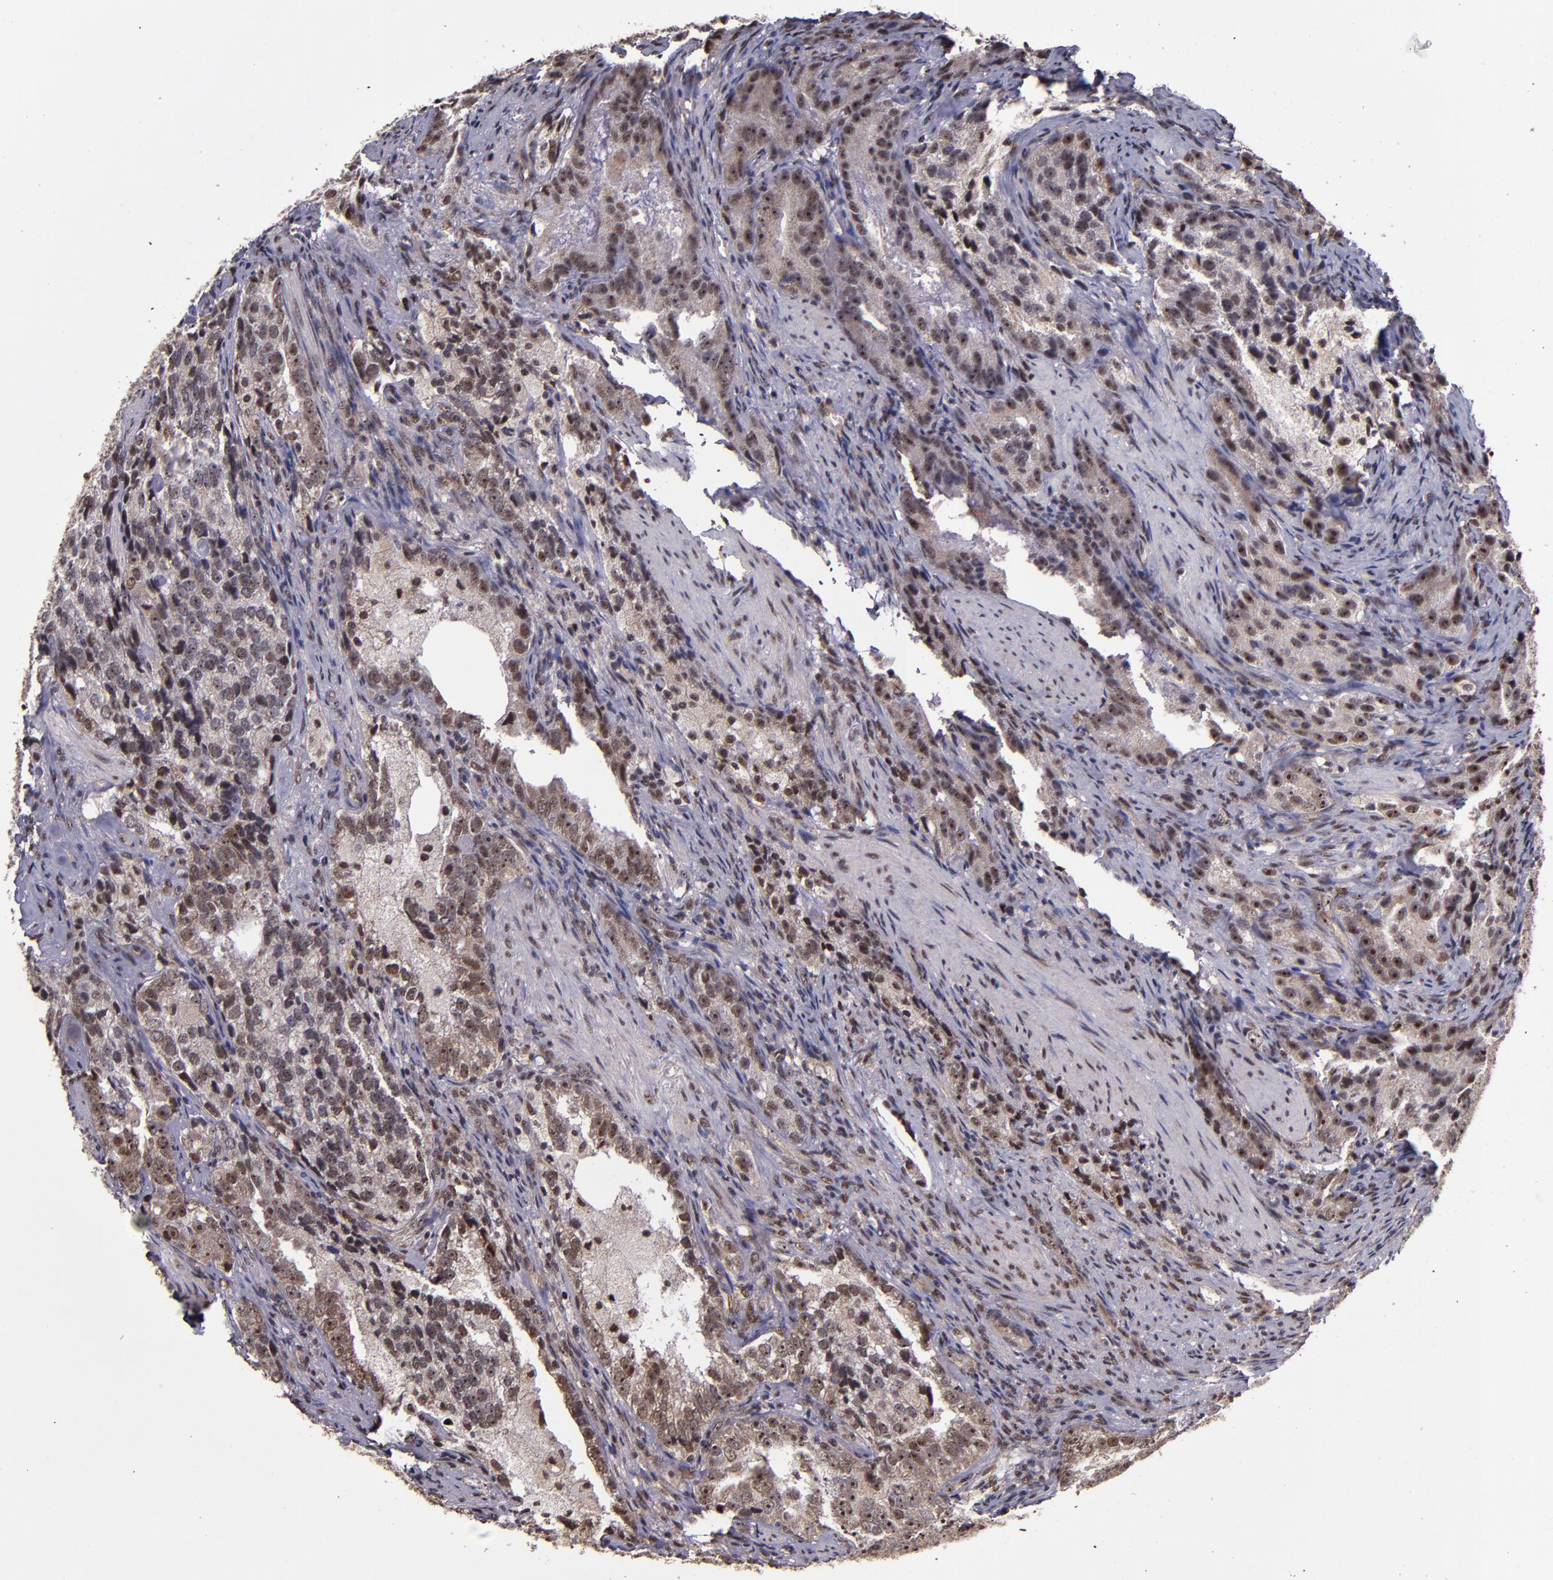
{"staining": {"intensity": "moderate", "quantity": ">75%", "location": "cytoplasmic/membranous,nuclear"}, "tissue": "prostate cancer", "cell_type": "Tumor cells", "image_type": "cancer", "snomed": [{"axis": "morphology", "description": "Adenocarcinoma, High grade"}, {"axis": "topography", "description": "Prostate"}], "caption": "Approximately >75% of tumor cells in adenocarcinoma (high-grade) (prostate) exhibit moderate cytoplasmic/membranous and nuclear protein staining as visualized by brown immunohistochemical staining.", "gene": "CECR2", "patient": {"sex": "male", "age": 63}}